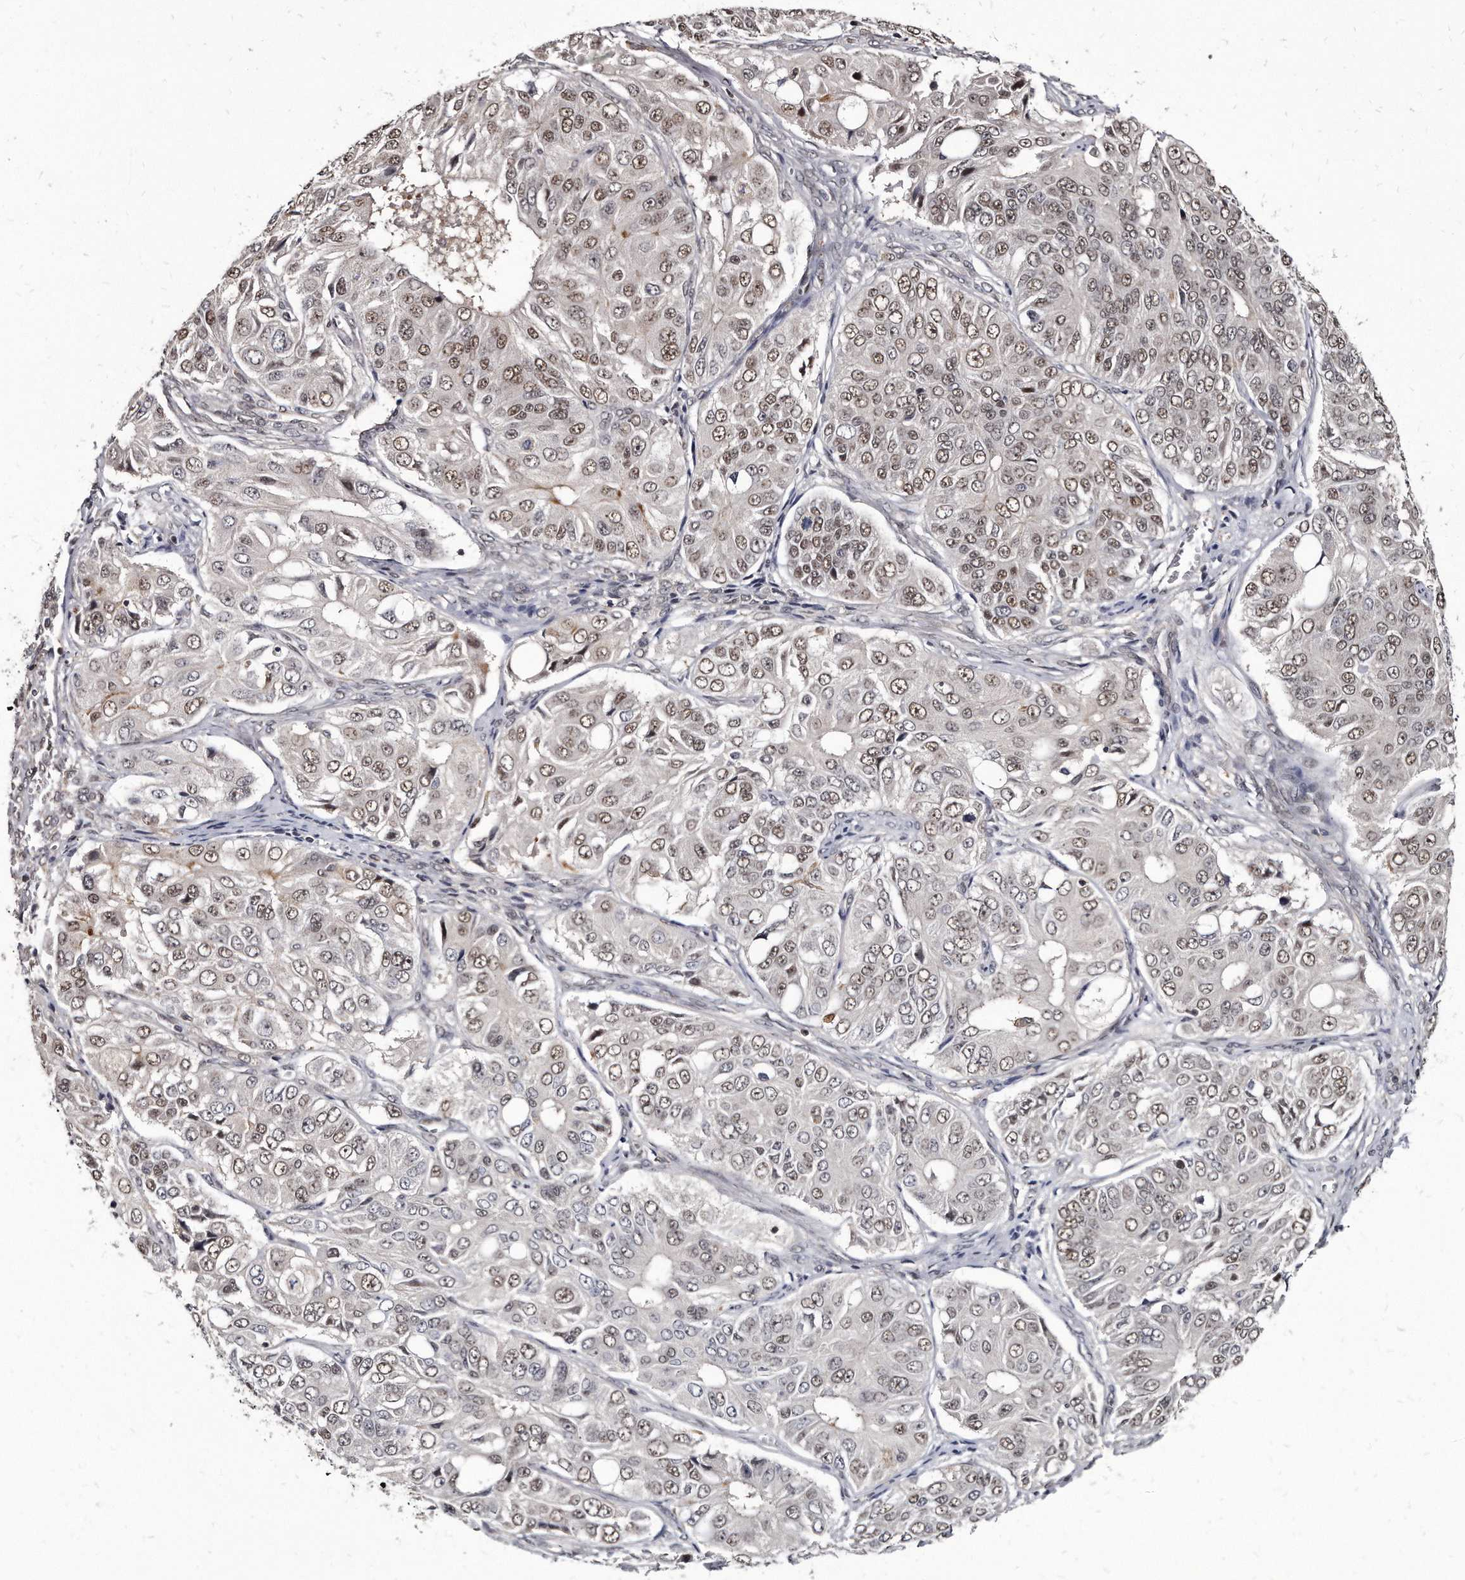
{"staining": {"intensity": "moderate", "quantity": "25%-75%", "location": "nuclear"}, "tissue": "ovarian cancer", "cell_type": "Tumor cells", "image_type": "cancer", "snomed": [{"axis": "morphology", "description": "Carcinoma, endometroid"}, {"axis": "topography", "description": "Ovary"}], "caption": "Moderate nuclear staining is identified in about 25%-75% of tumor cells in ovarian endometroid carcinoma.", "gene": "KLHDC3", "patient": {"sex": "female", "age": 51}}